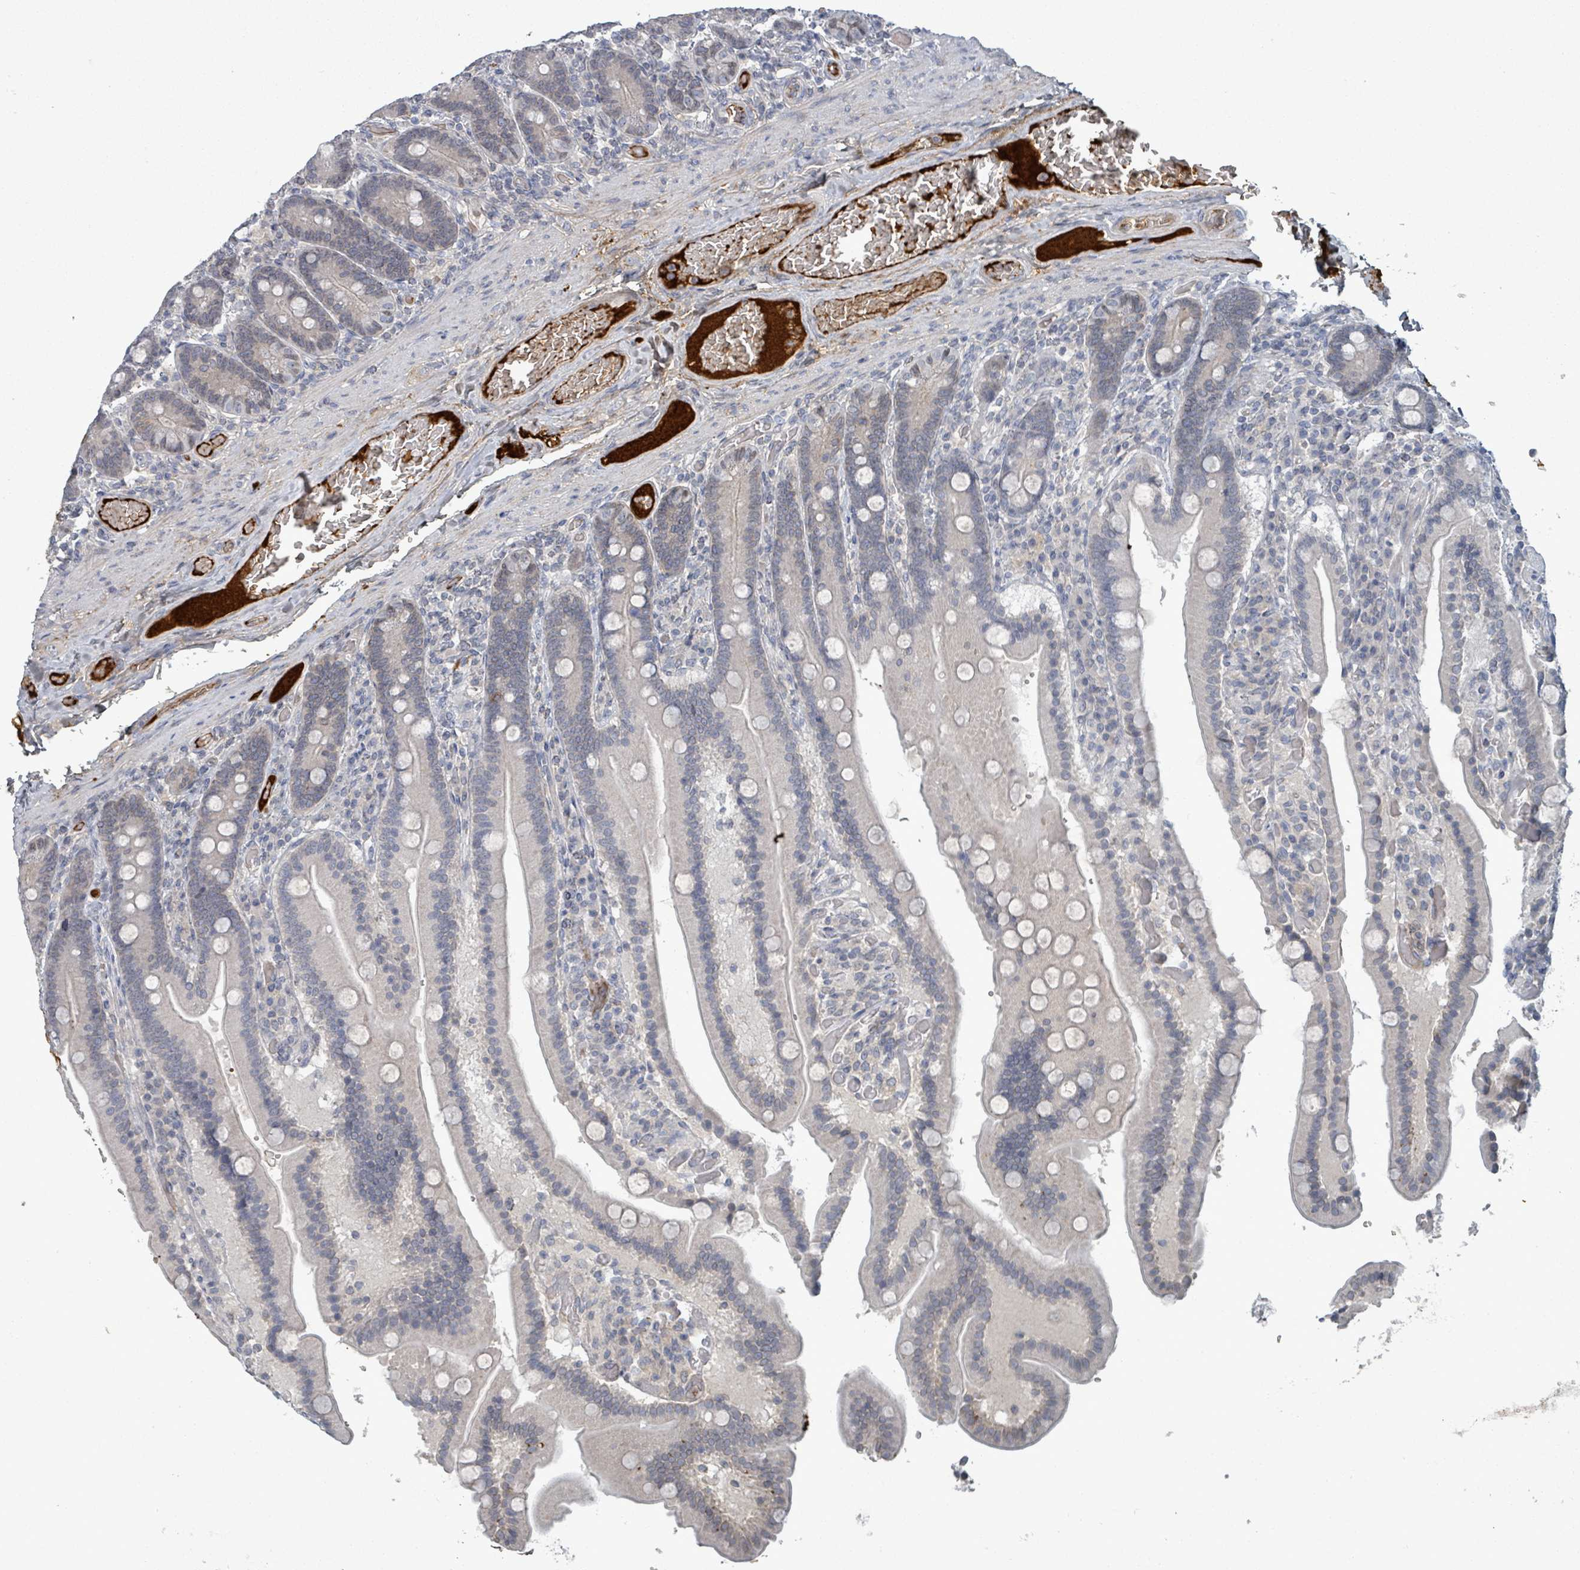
{"staining": {"intensity": "negative", "quantity": "none", "location": "none"}, "tissue": "duodenum", "cell_type": "Glandular cells", "image_type": "normal", "snomed": [{"axis": "morphology", "description": "Normal tissue, NOS"}, {"axis": "topography", "description": "Duodenum"}], "caption": "Human duodenum stained for a protein using immunohistochemistry demonstrates no positivity in glandular cells.", "gene": "GRM8", "patient": {"sex": "female", "age": 62}}